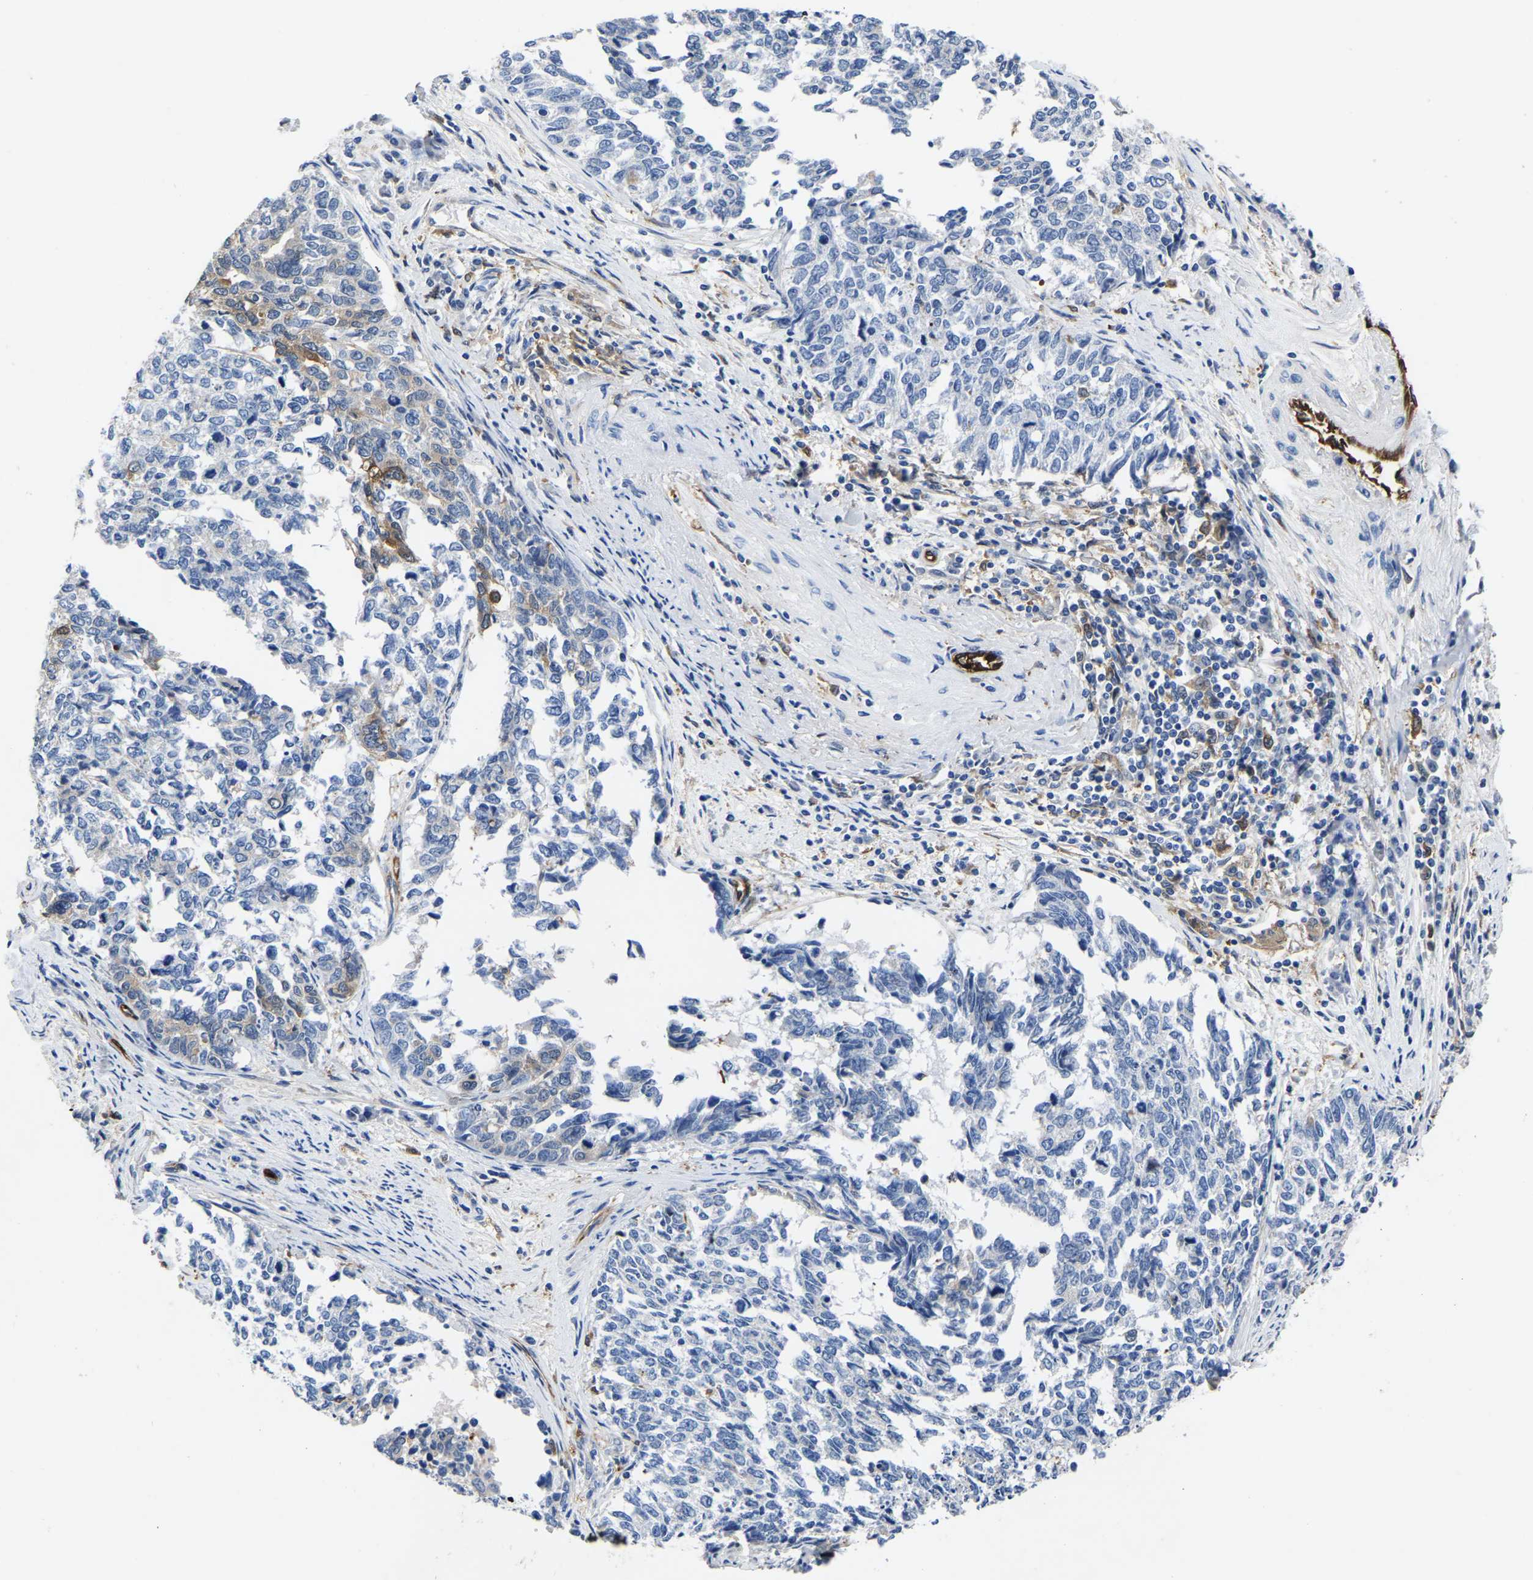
{"staining": {"intensity": "negative", "quantity": "none", "location": "none"}, "tissue": "cervical cancer", "cell_type": "Tumor cells", "image_type": "cancer", "snomed": [{"axis": "morphology", "description": "Squamous cell carcinoma, NOS"}, {"axis": "topography", "description": "Cervix"}], "caption": "Immunohistochemistry (IHC) image of neoplastic tissue: cervical cancer (squamous cell carcinoma) stained with DAB displays no significant protein expression in tumor cells.", "gene": "ATG2B", "patient": {"sex": "female", "age": 63}}